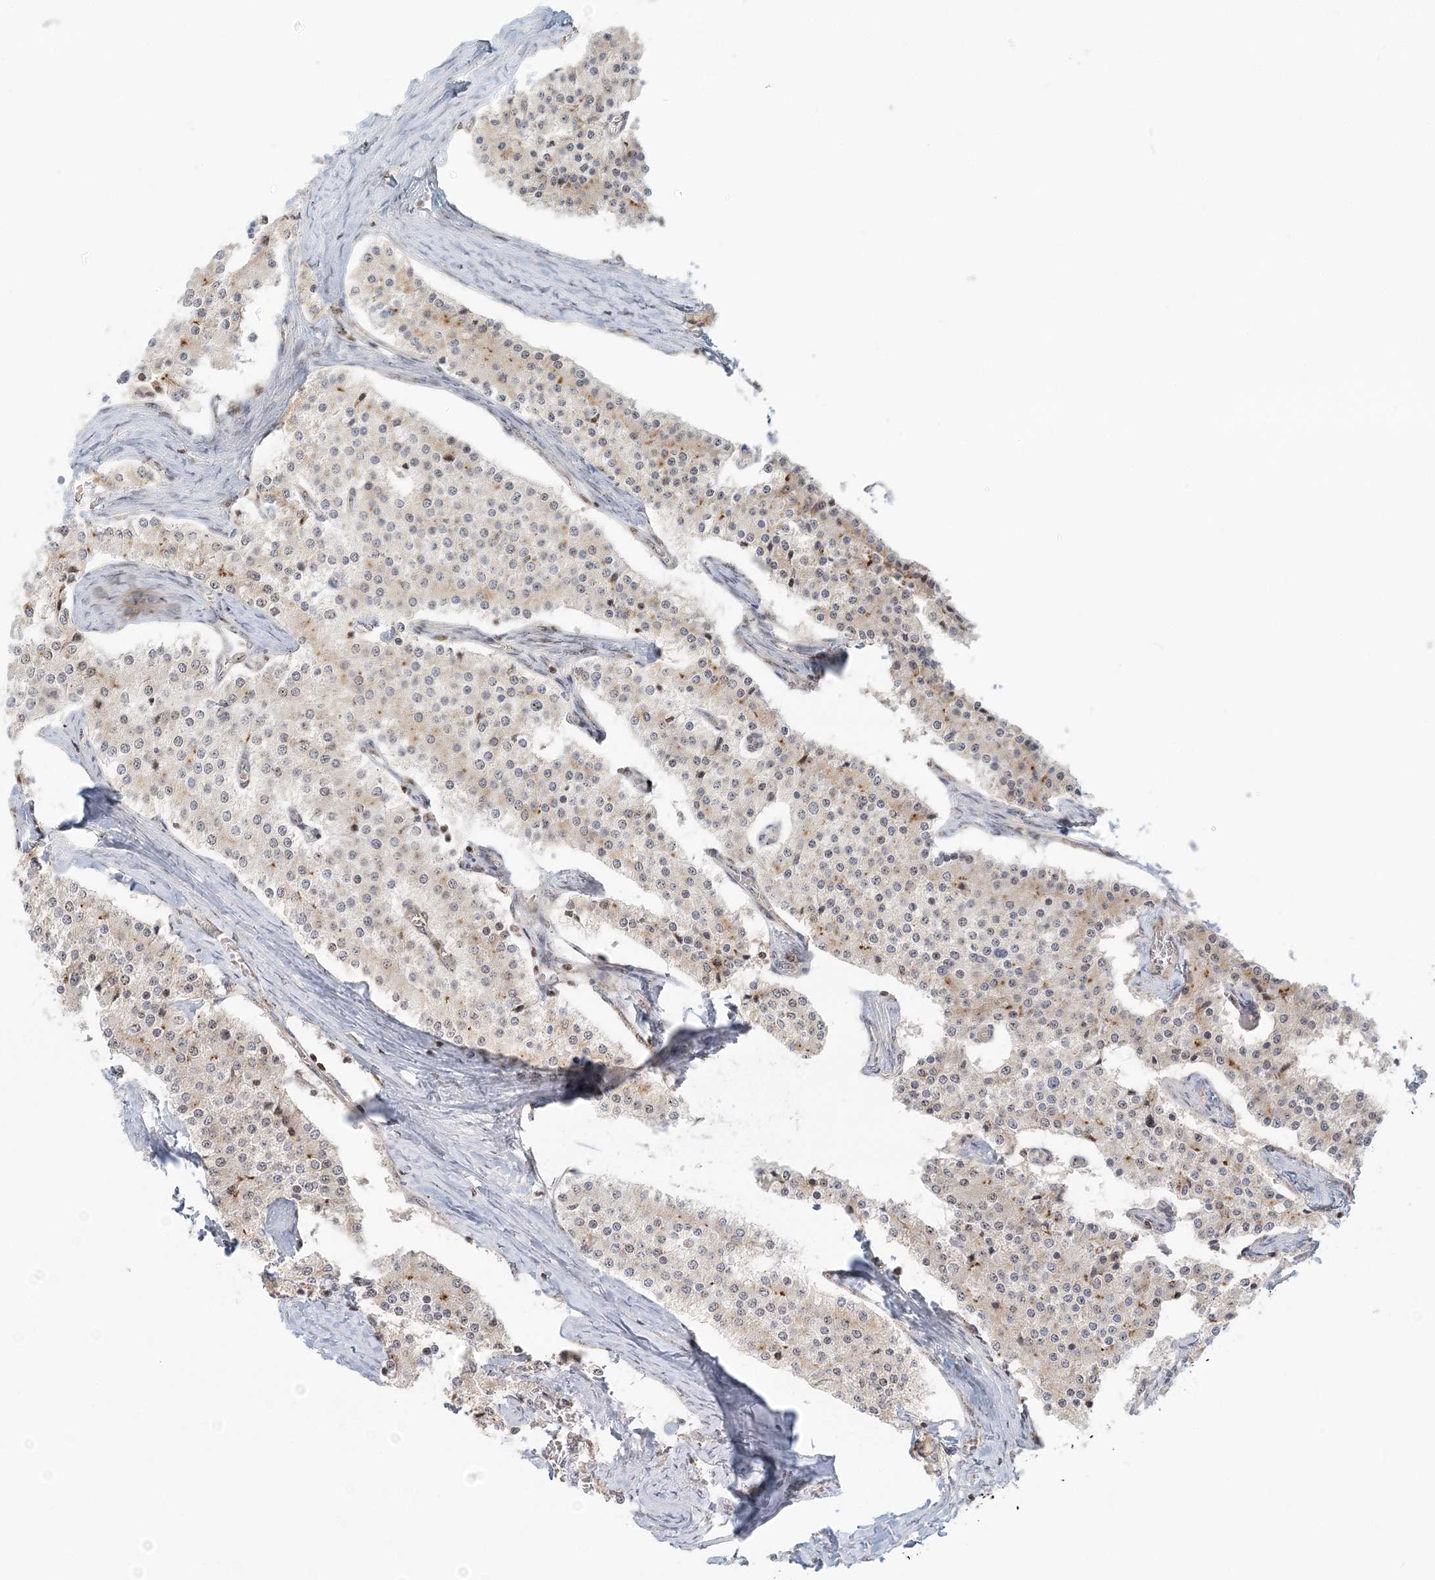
{"staining": {"intensity": "weak", "quantity": "<25%", "location": "nuclear"}, "tissue": "carcinoid", "cell_type": "Tumor cells", "image_type": "cancer", "snomed": [{"axis": "morphology", "description": "Carcinoid, malignant, NOS"}, {"axis": "topography", "description": "Colon"}], "caption": "Carcinoid (malignant) was stained to show a protein in brown. There is no significant expression in tumor cells.", "gene": "UBE2F", "patient": {"sex": "female", "age": 52}}